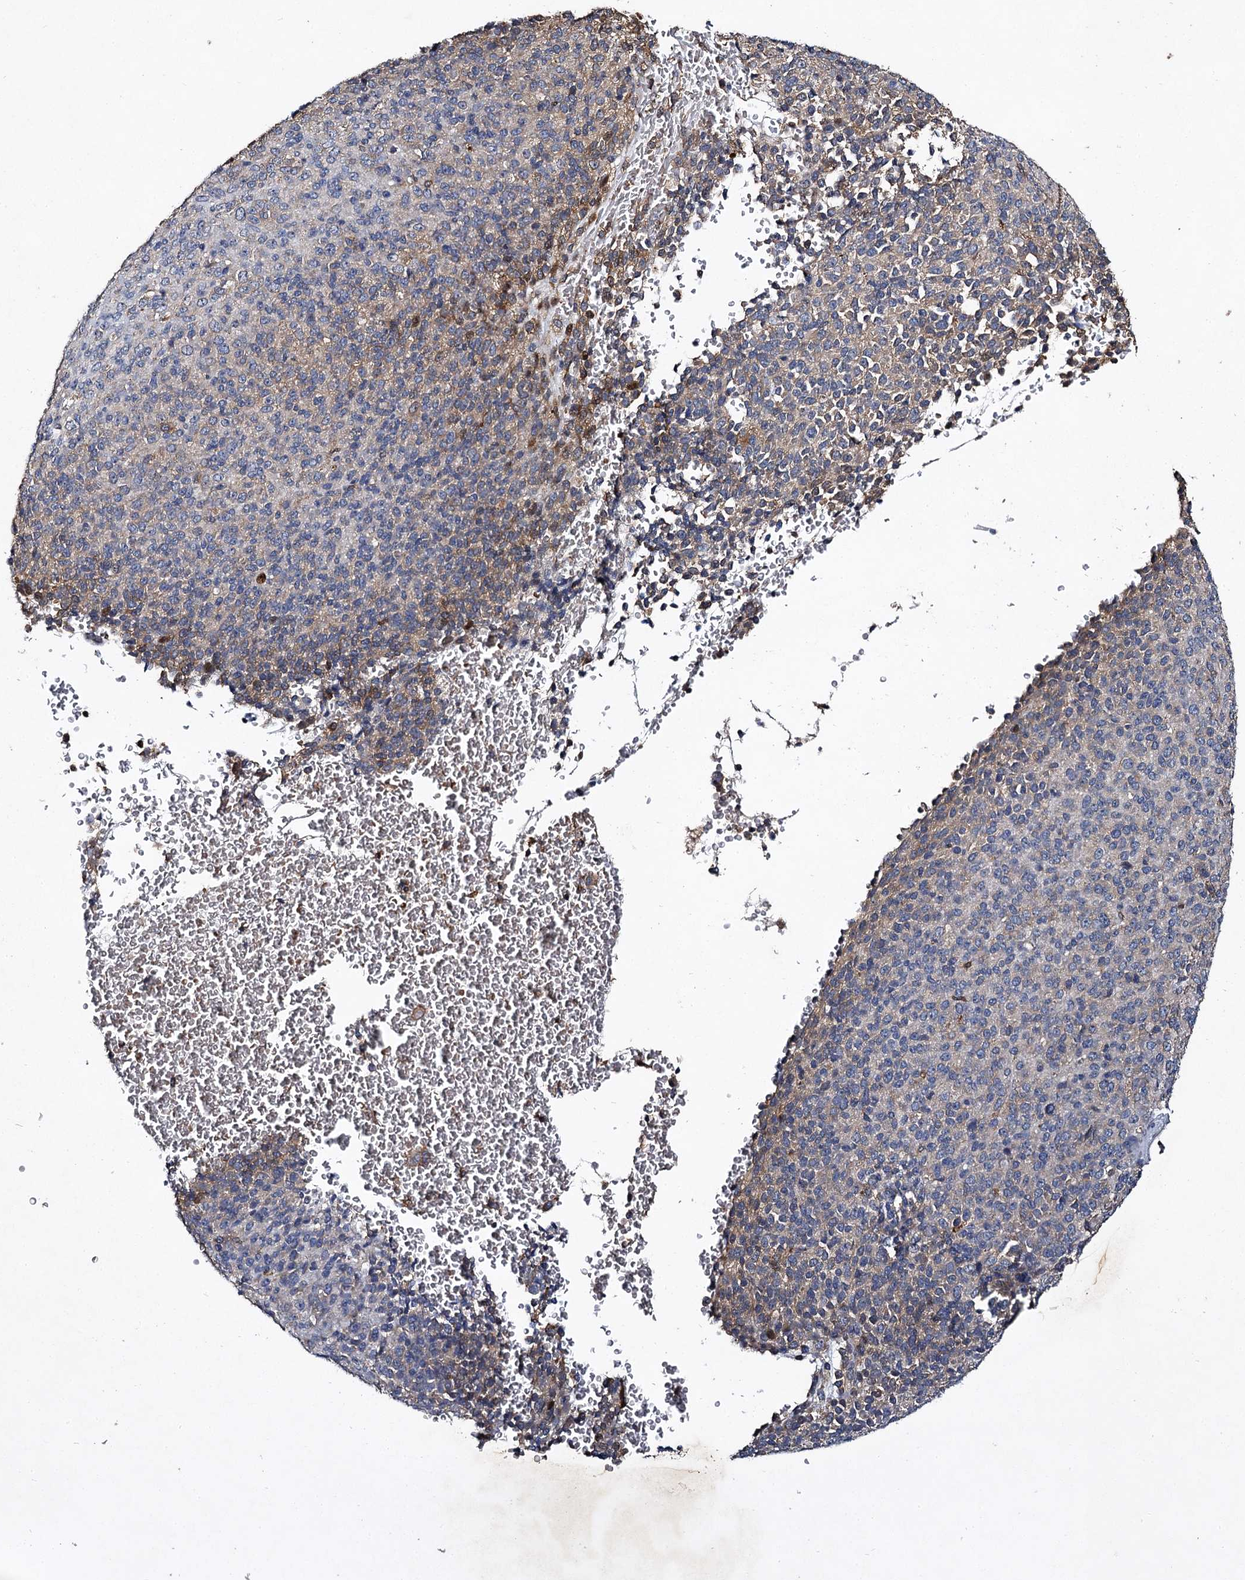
{"staining": {"intensity": "weak", "quantity": "<25%", "location": "cytoplasmic/membranous"}, "tissue": "melanoma", "cell_type": "Tumor cells", "image_type": "cancer", "snomed": [{"axis": "morphology", "description": "Malignant melanoma, Metastatic site"}, {"axis": "topography", "description": "Brain"}], "caption": "This histopathology image is of melanoma stained with IHC to label a protein in brown with the nuclei are counter-stained blue. There is no staining in tumor cells.", "gene": "SLC11A2", "patient": {"sex": "female", "age": 56}}